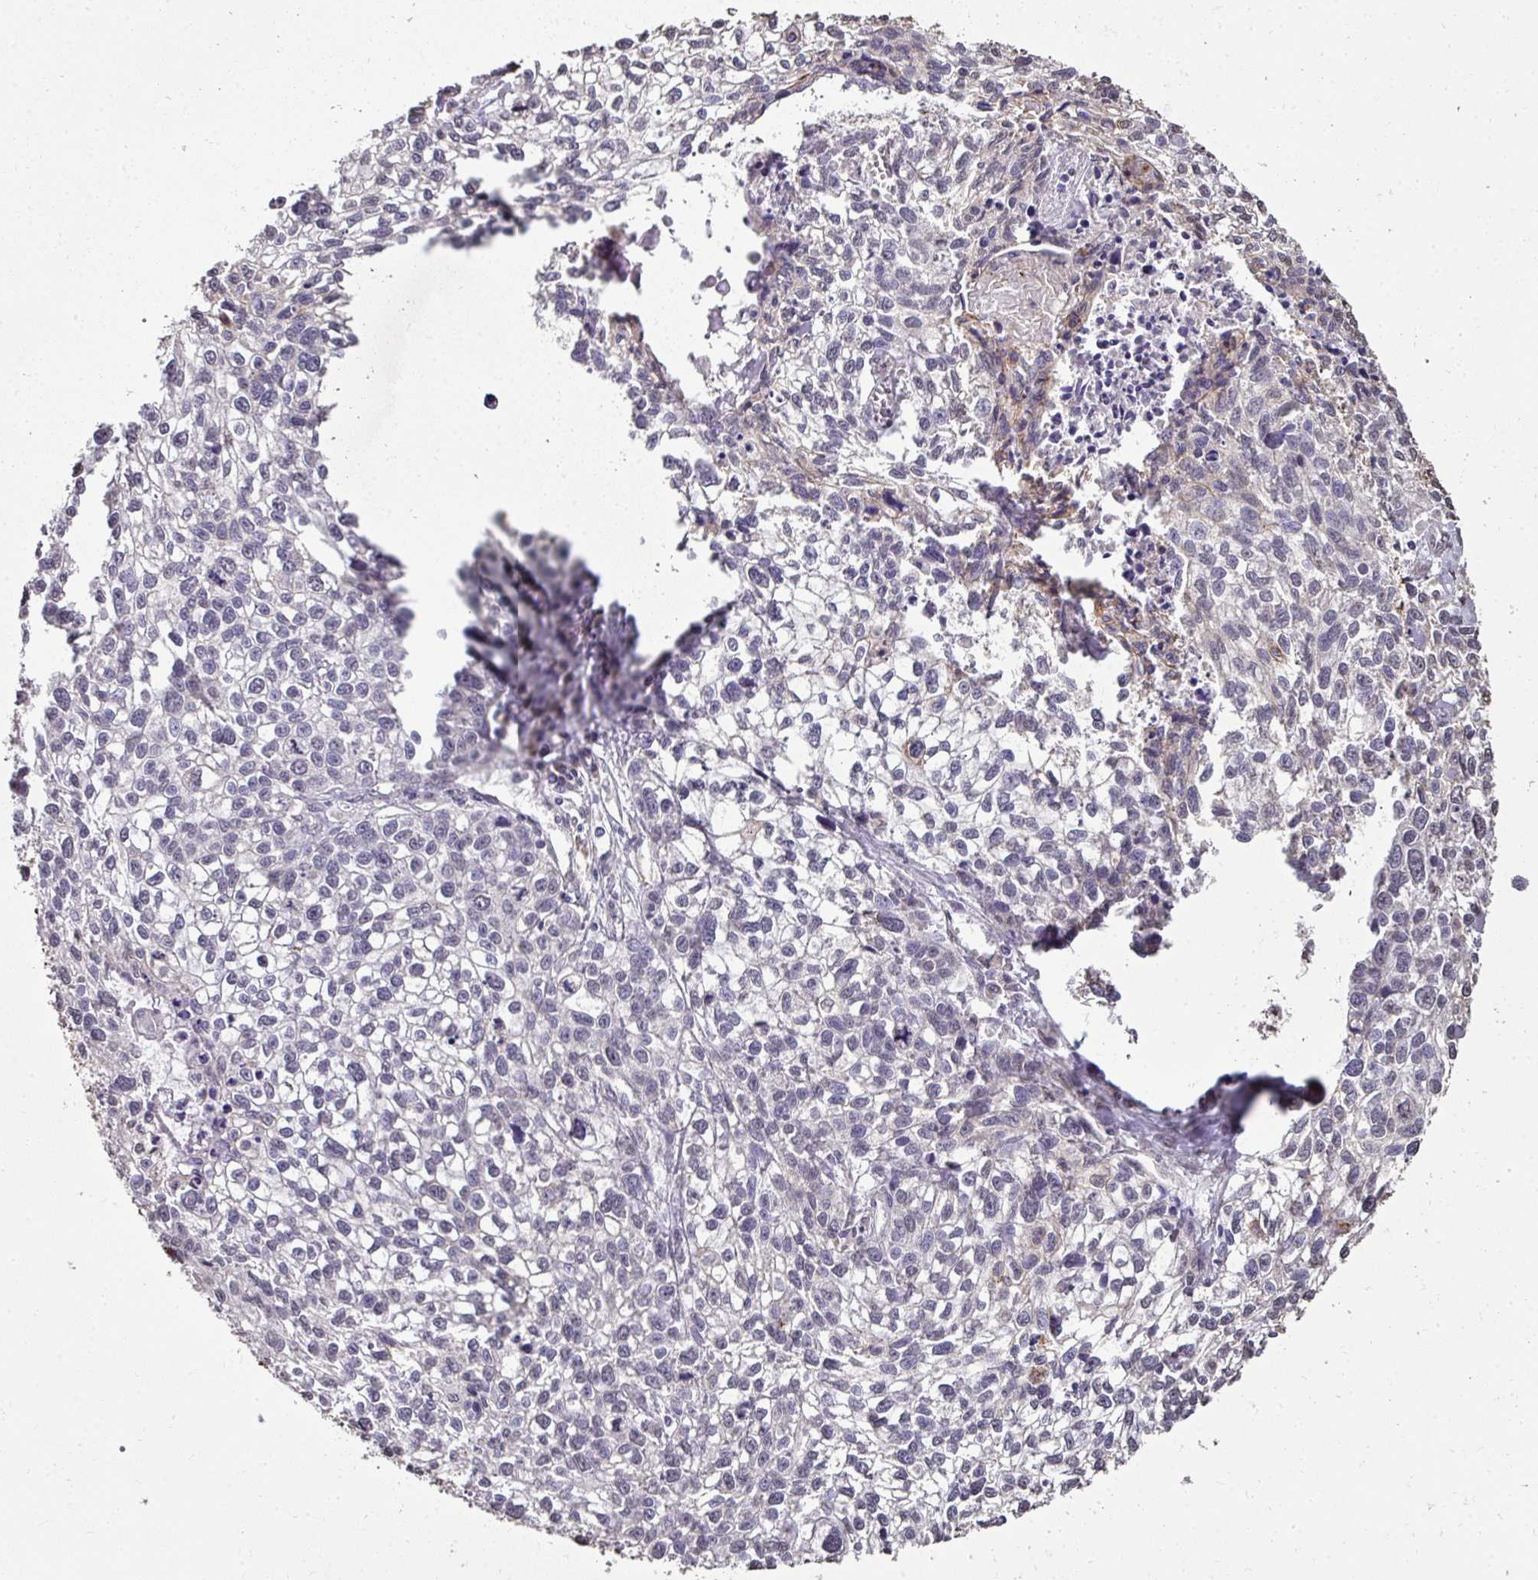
{"staining": {"intensity": "negative", "quantity": "none", "location": "none"}, "tissue": "lung cancer", "cell_type": "Tumor cells", "image_type": "cancer", "snomed": [{"axis": "morphology", "description": "Squamous cell carcinoma, NOS"}, {"axis": "topography", "description": "Lung"}], "caption": "Immunohistochemistry of squamous cell carcinoma (lung) reveals no positivity in tumor cells.", "gene": "JPH2", "patient": {"sex": "male", "age": 74}}